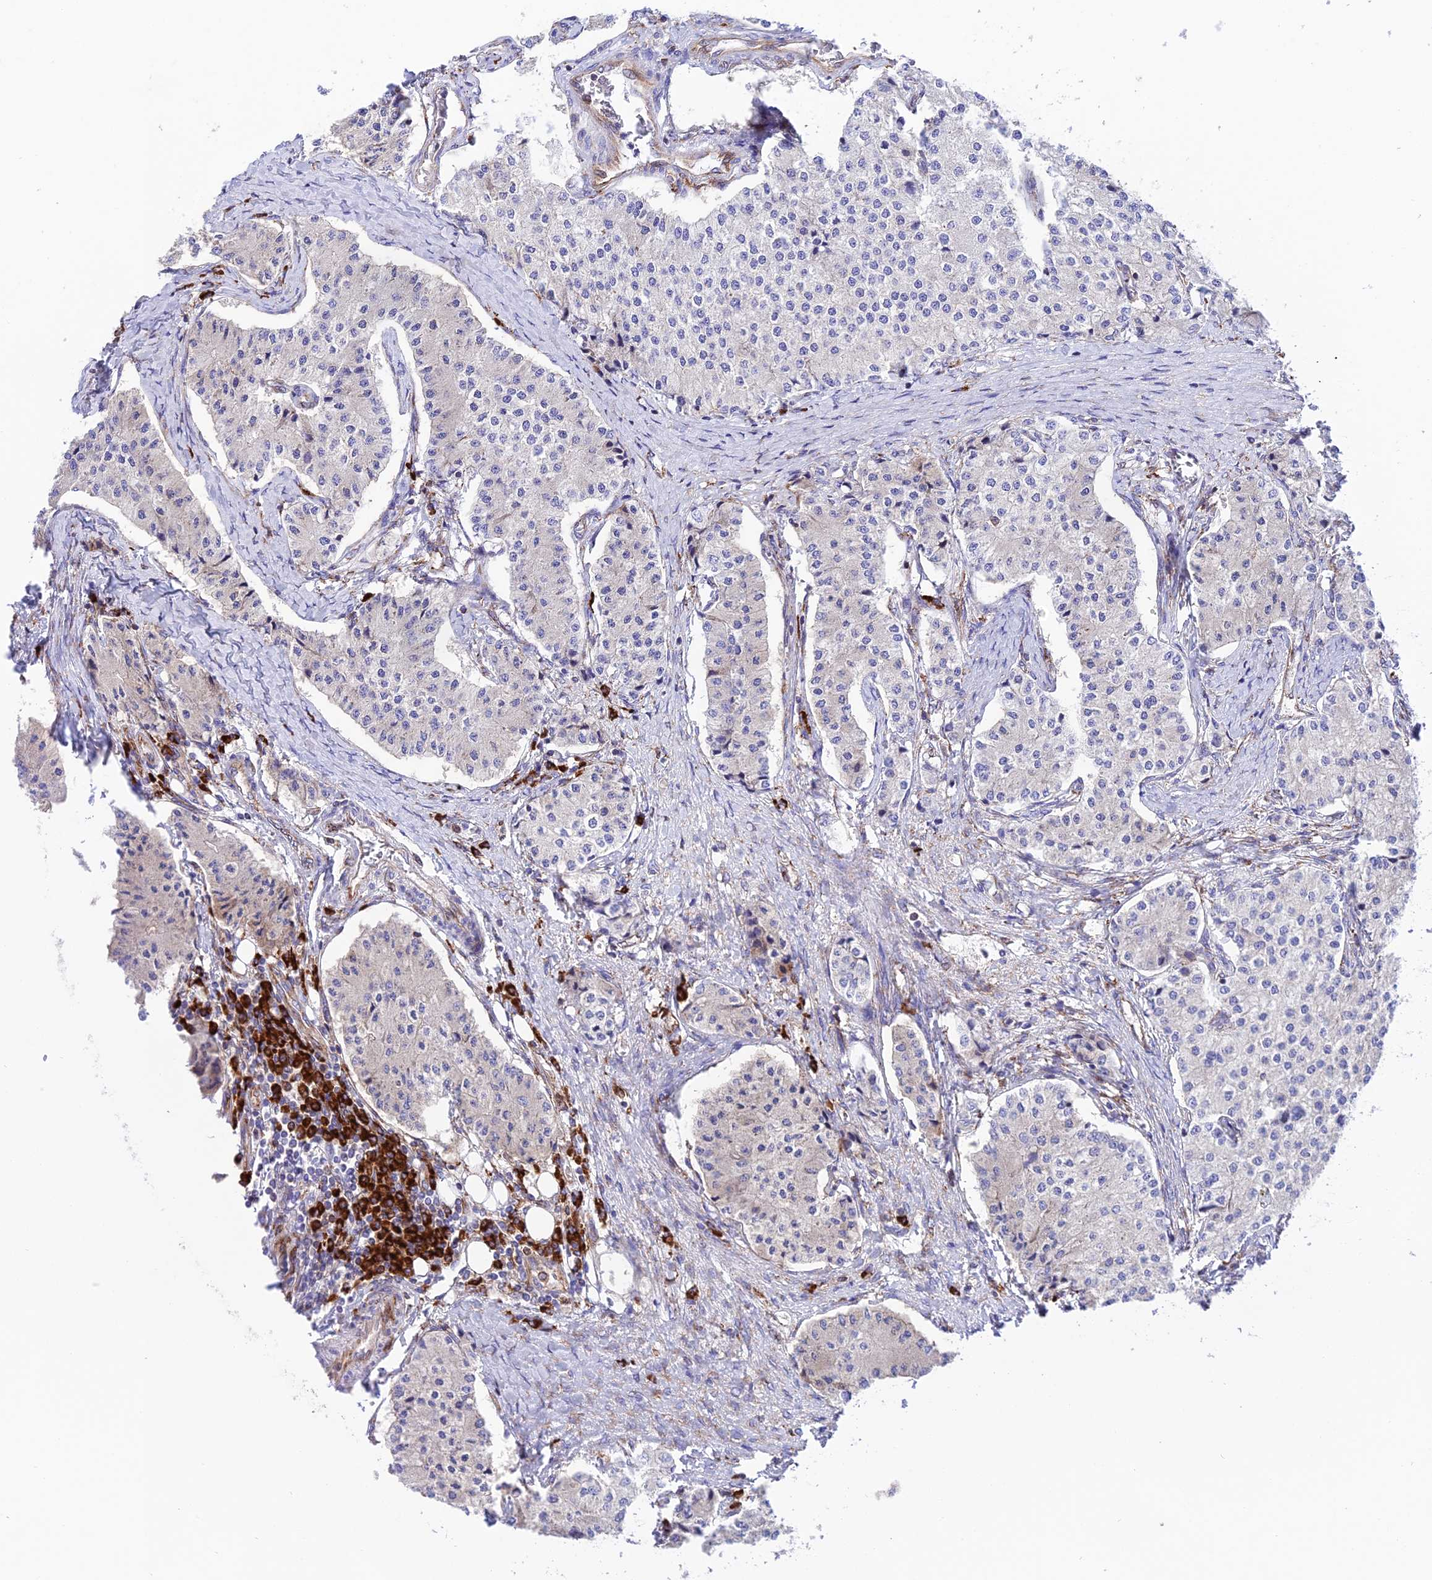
{"staining": {"intensity": "negative", "quantity": "none", "location": "none"}, "tissue": "carcinoid", "cell_type": "Tumor cells", "image_type": "cancer", "snomed": [{"axis": "morphology", "description": "Carcinoid, malignant, NOS"}, {"axis": "topography", "description": "Colon"}], "caption": "IHC image of neoplastic tissue: carcinoid stained with DAB (3,3'-diaminobenzidine) shows no significant protein expression in tumor cells.", "gene": "TUBGCP6", "patient": {"sex": "female", "age": 52}}